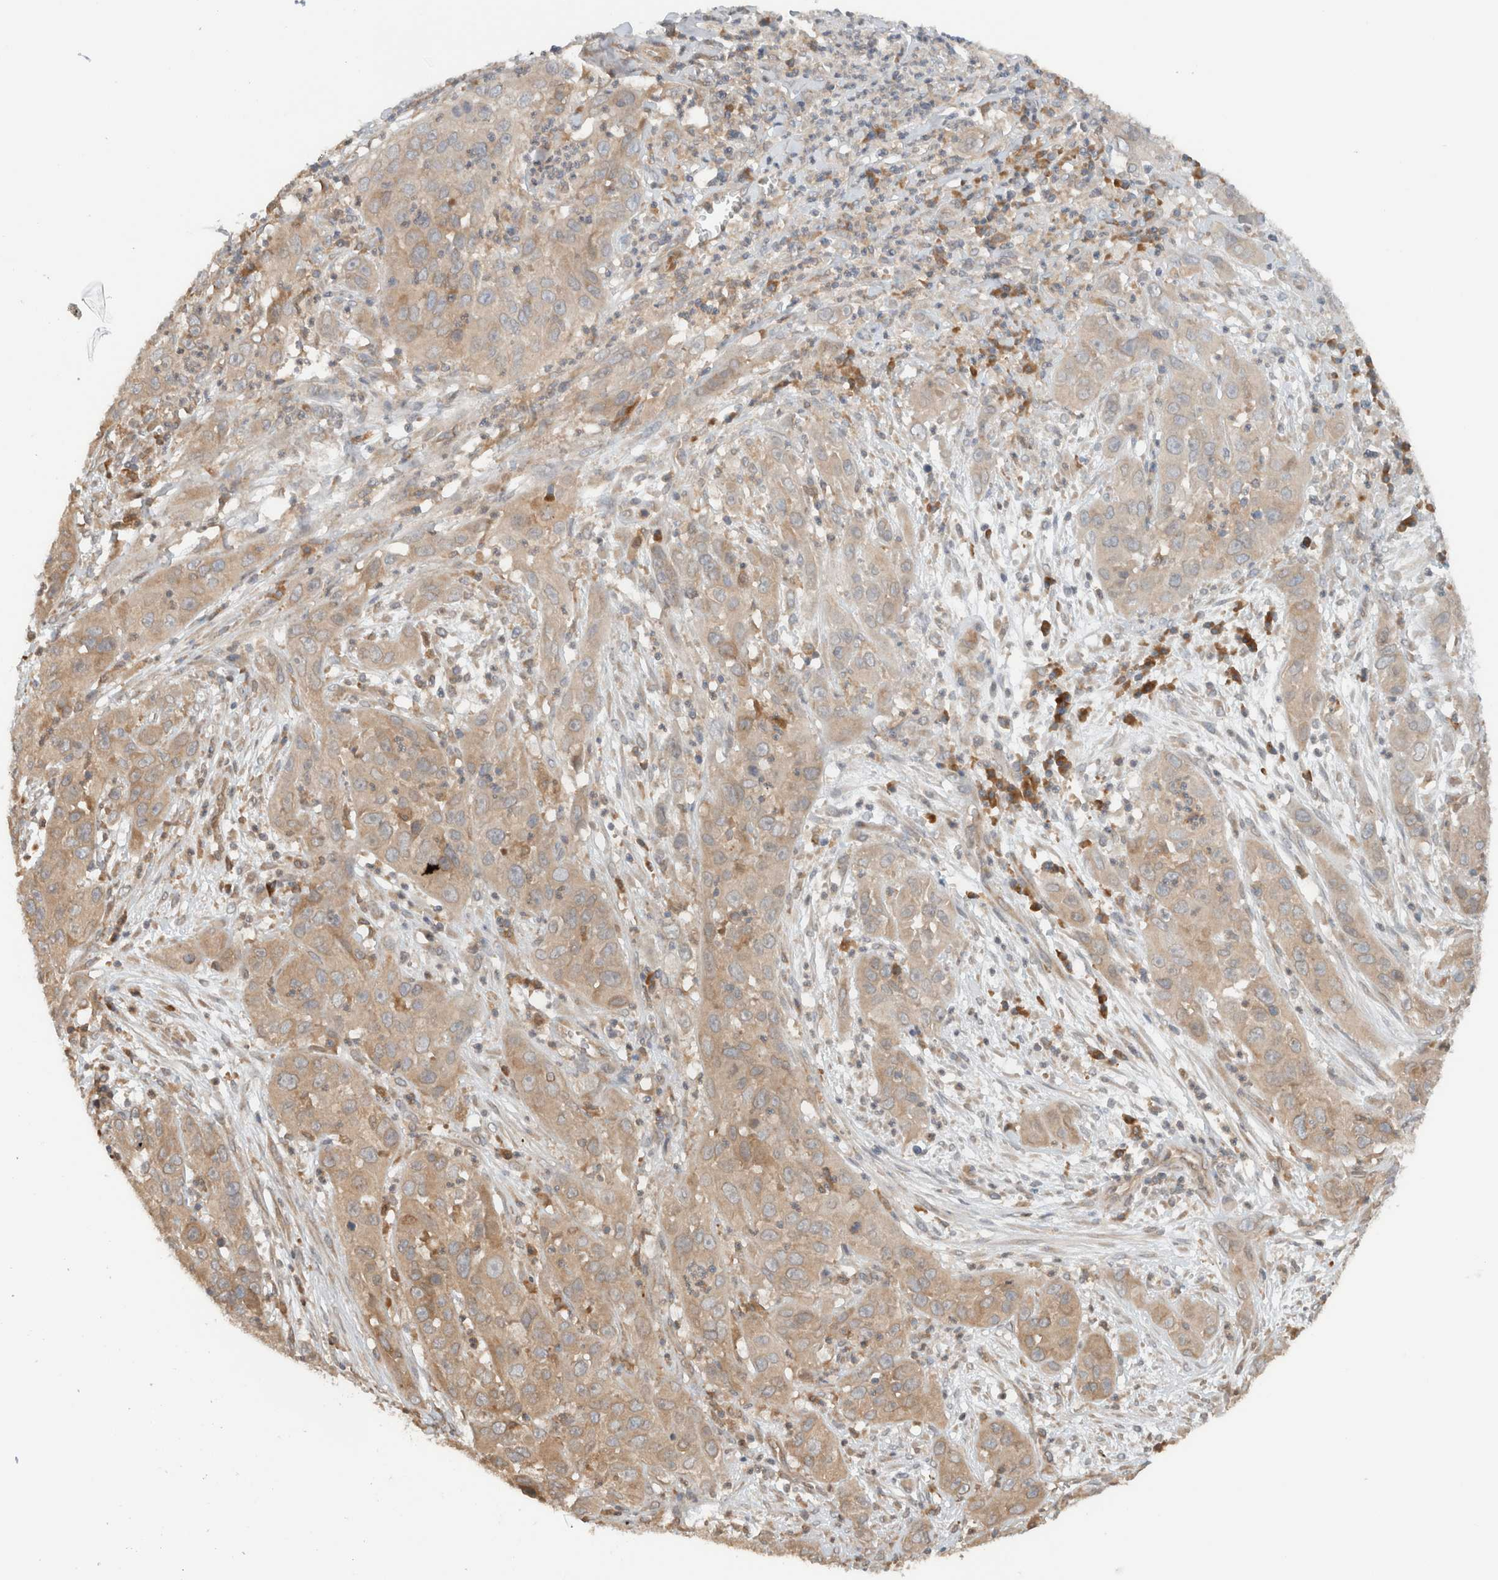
{"staining": {"intensity": "weak", "quantity": ">75%", "location": "cytoplasmic/membranous"}, "tissue": "cervical cancer", "cell_type": "Tumor cells", "image_type": "cancer", "snomed": [{"axis": "morphology", "description": "Squamous cell carcinoma, NOS"}, {"axis": "topography", "description": "Cervix"}], "caption": "Brown immunohistochemical staining in human cervical cancer (squamous cell carcinoma) reveals weak cytoplasmic/membranous staining in about >75% of tumor cells.", "gene": "ARFGEF2", "patient": {"sex": "female", "age": 32}}